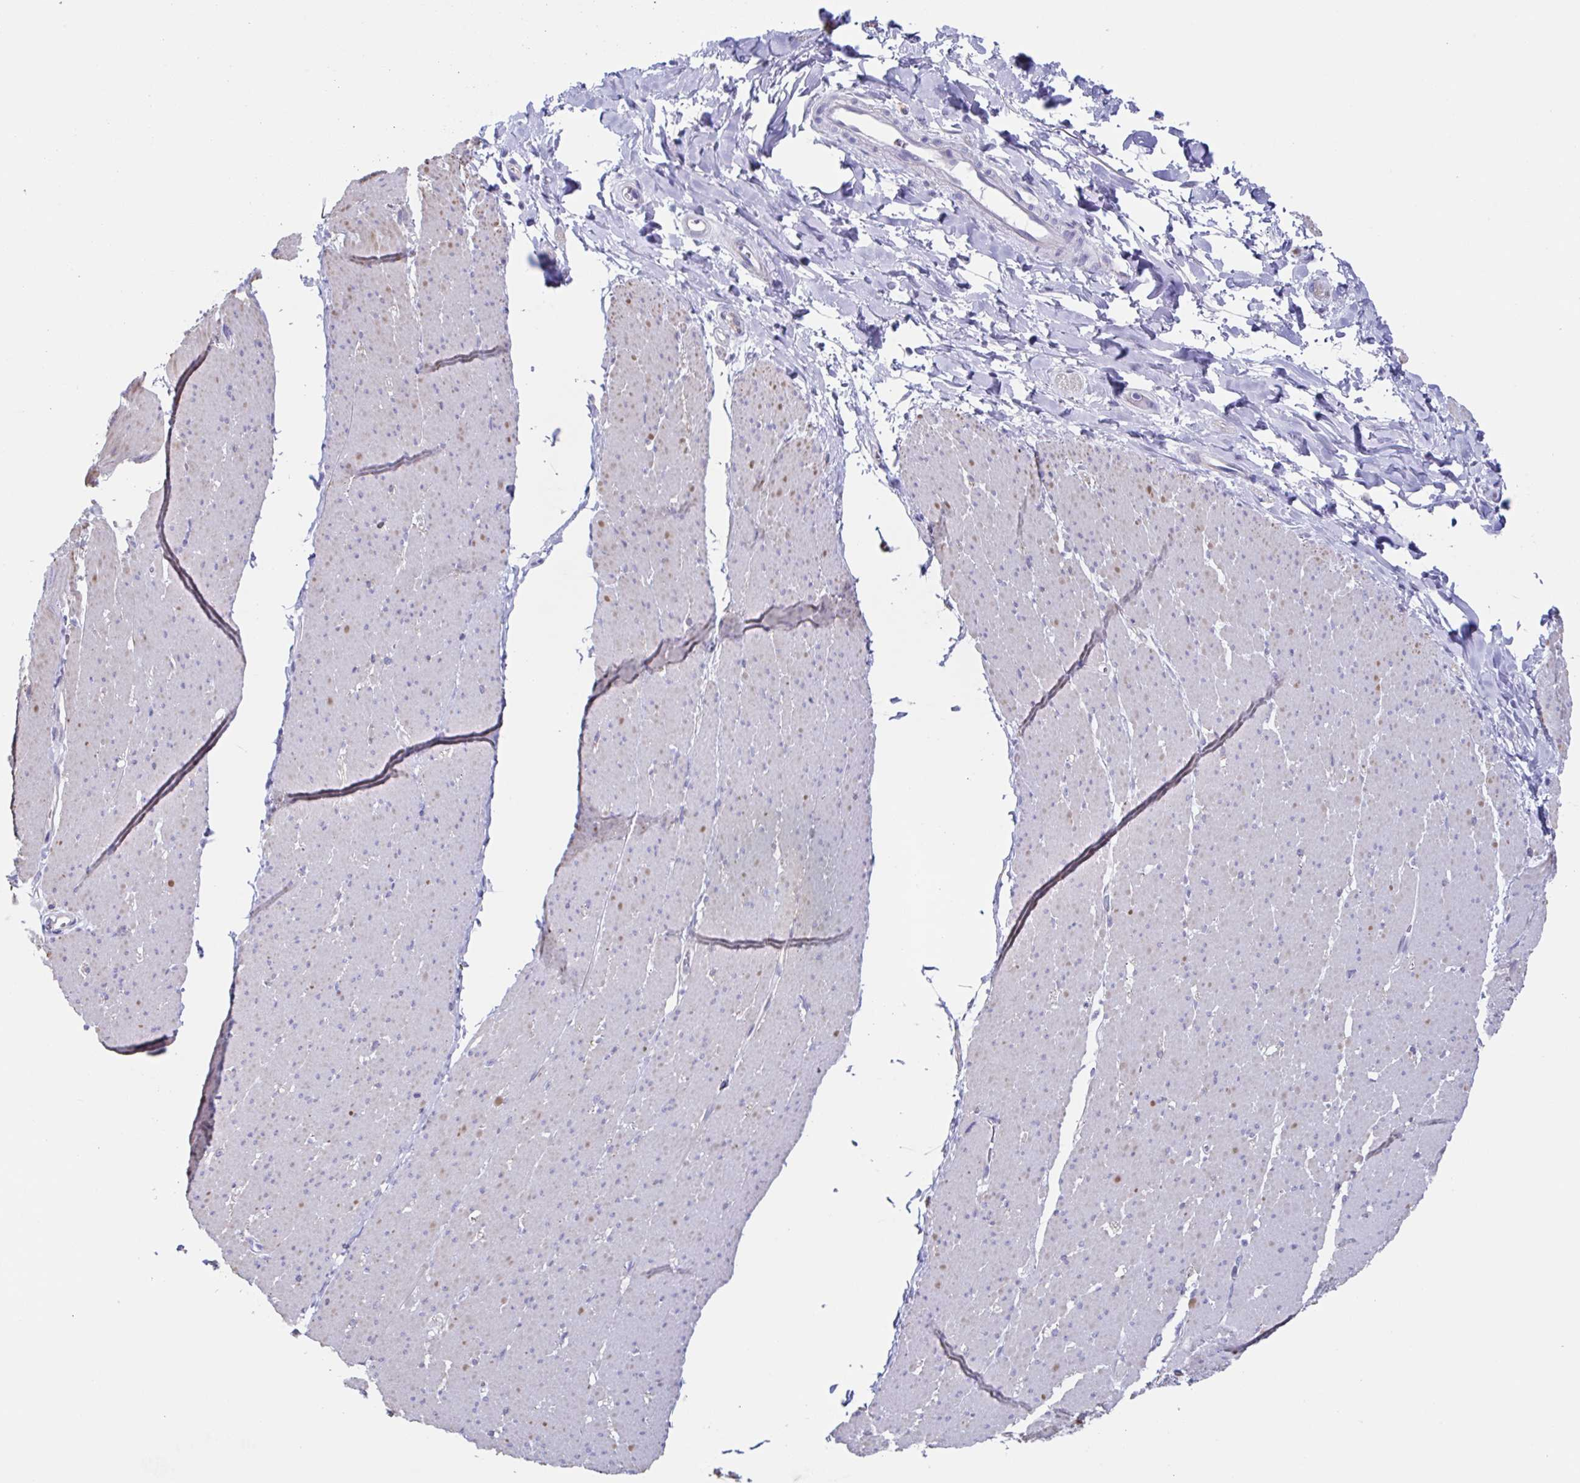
{"staining": {"intensity": "moderate", "quantity": "<25%", "location": "nuclear"}, "tissue": "smooth muscle", "cell_type": "Smooth muscle cells", "image_type": "normal", "snomed": [{"axis": "morphology", "description": "Normal tissue, NOS"}, {"axis": "topography", "description": "Smooth muscle"}, {"axis": "topography", "description": "Rectum"}], "caption": "A photomicrograph of human smooth muscle stained for a protein reveals moderate nuclear brown staining in smooth muscle cells.", "gene": "PBOV1", "patient": {"sex": "male", "age": 53}}